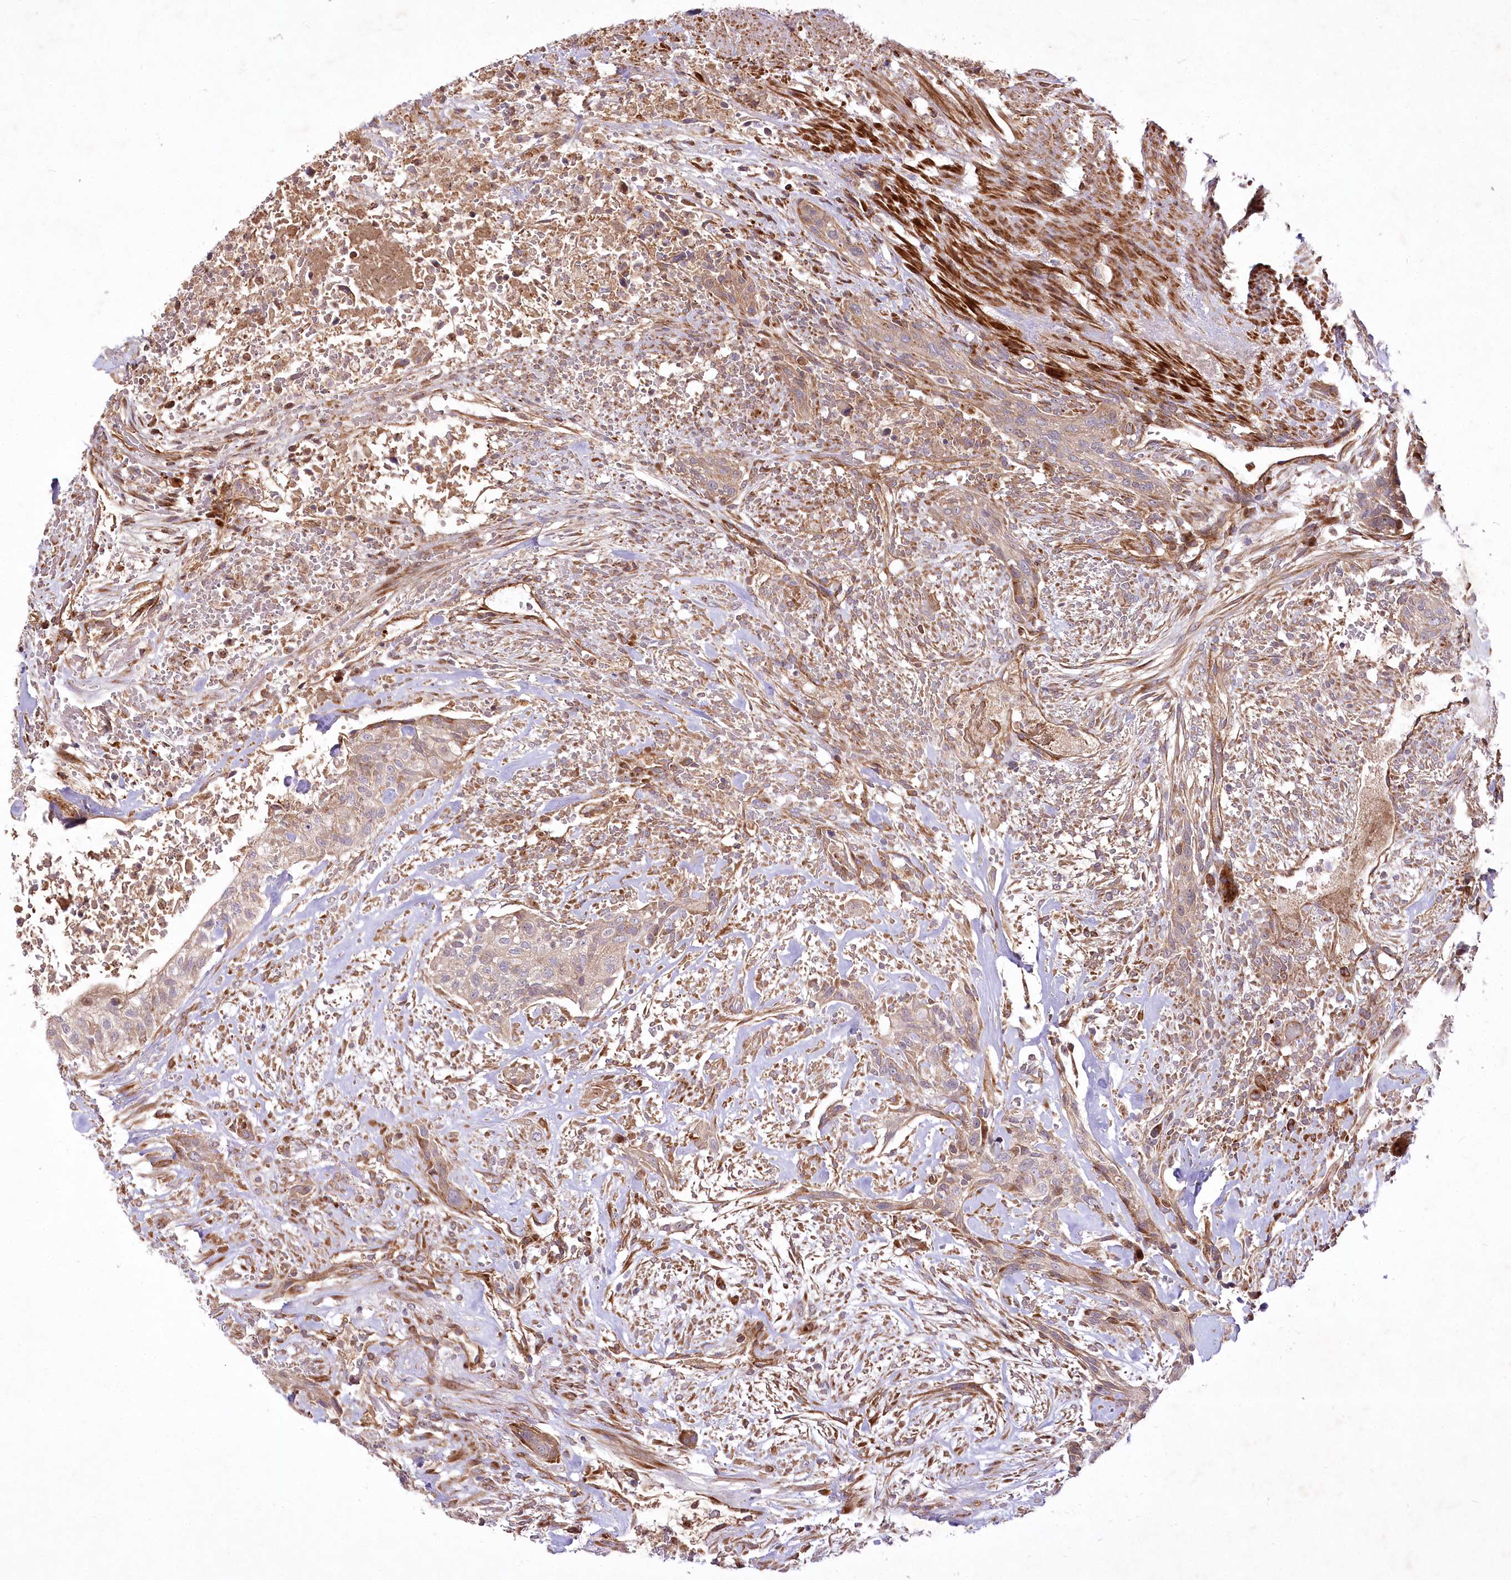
{"staining": {"intensity": "weak", "quantity": ">75%", "location": "cytoplasmic/membranous"}, "tissue": "urothelial cancer", "cell_type": "Tumor cells", "image_type": "cancer", "snomed": [{"axis": "morphology", "description": "Urothelial carcinoma, High grade"}, {"axis": "topography", "description": "Urinary bladder"}], "caption": "Weak cytoplasmic/membranous positivity is seen in about >75% of tumor cells in high-grade urothelial carcinoma.", "gene": "PSTK", "patient": {"sex": "male", "age": 35}}